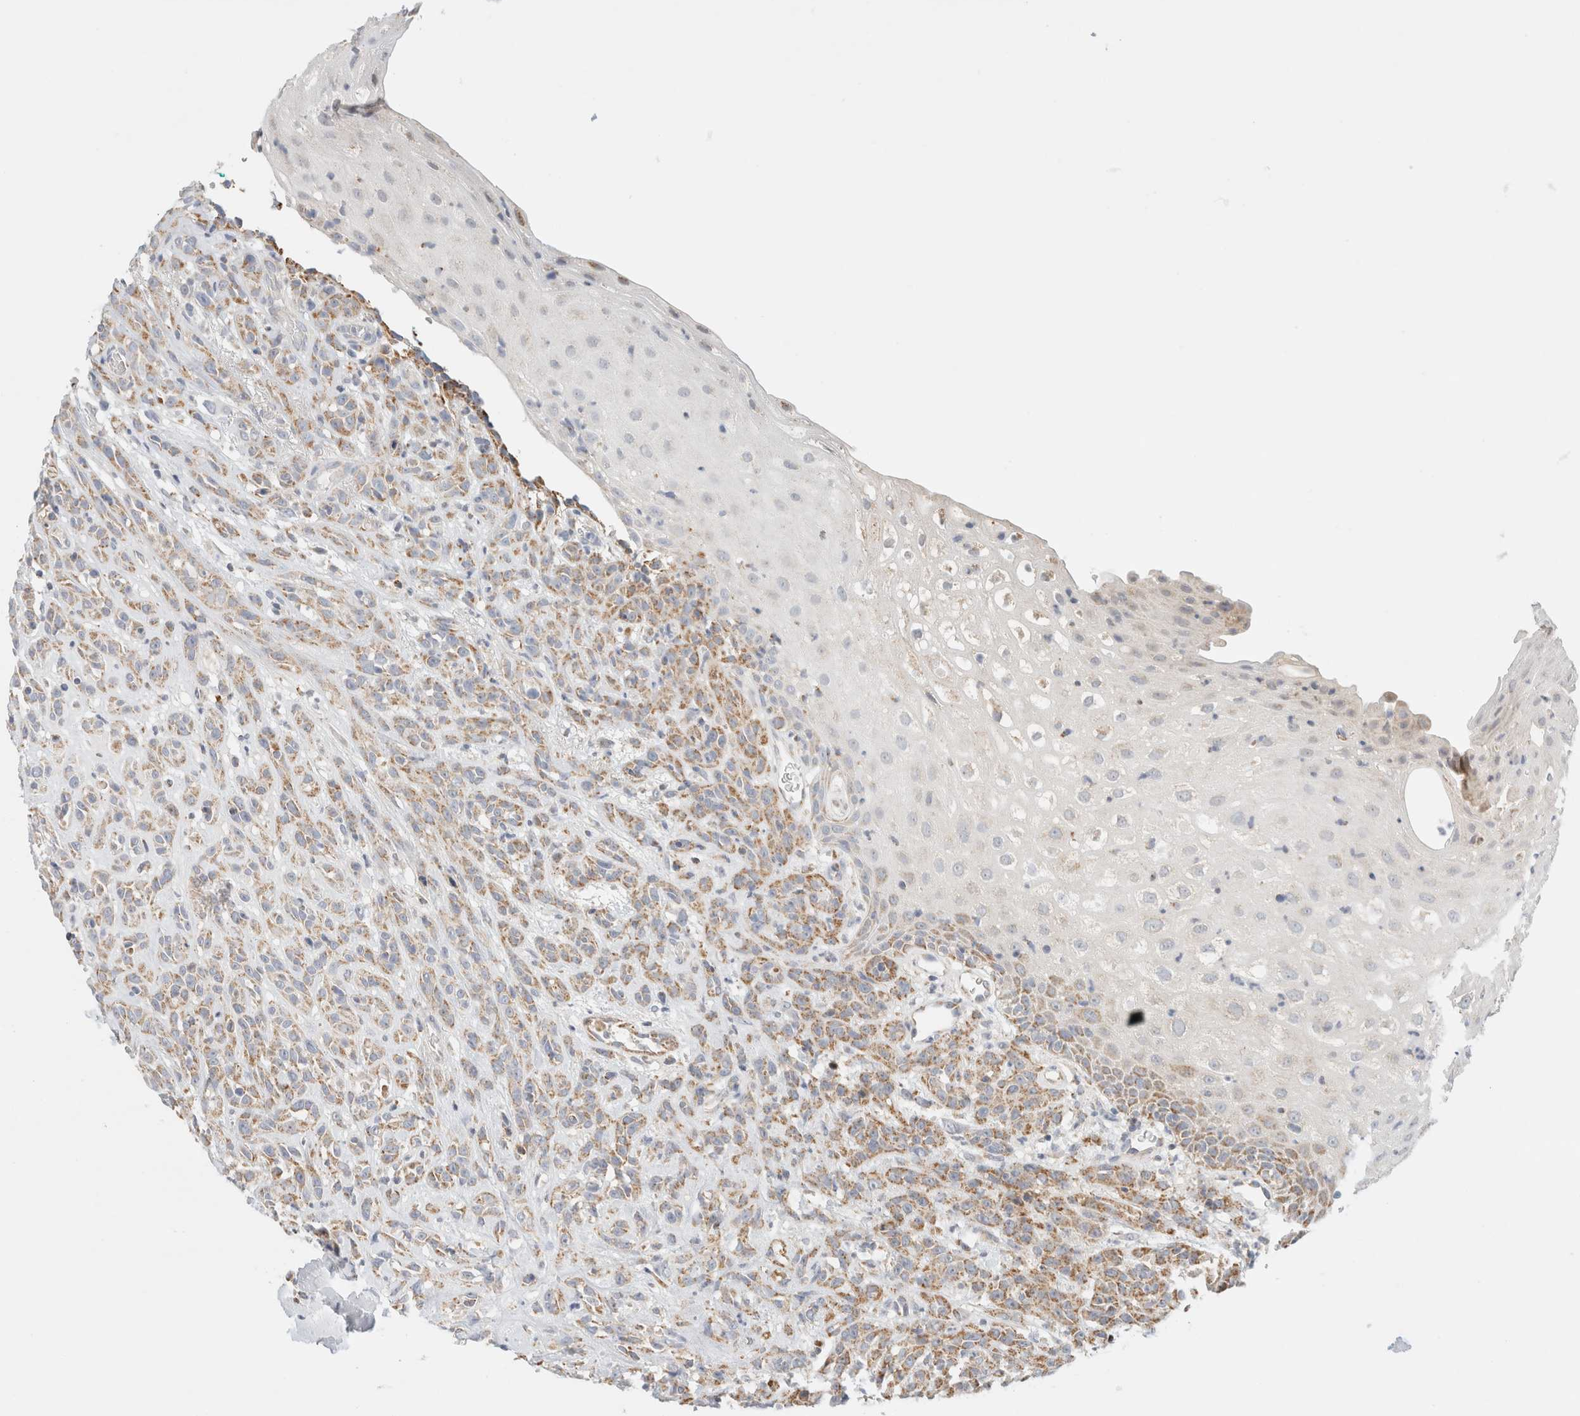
{"staining": {"intensity": "moderate", "quantity": ">75%", "location": "cytoplasmic/membranous"}, "tissue": "head and neck cancer", "cell_type": "Tumor cells", "image_type": "cancer", "snomed": [{"axis": "morphology", "description": "Normal tissue, NOS"}, {"axis": "morphology", "description": "Squamous cell carcinoma, NOS"}, {"axis": "topography", "description": "Cartilage tissue"}, {"axis": "topography", "description": "Head-Neck"}], "caption": "Protein staining demonstrates moderate cytoplasmic/membranous staining in about >75% of tumor cells in squamous cell carcinoma (head and neck).", "gene": "HDHD3", "patient": {"sex": "male", "age": 62}}